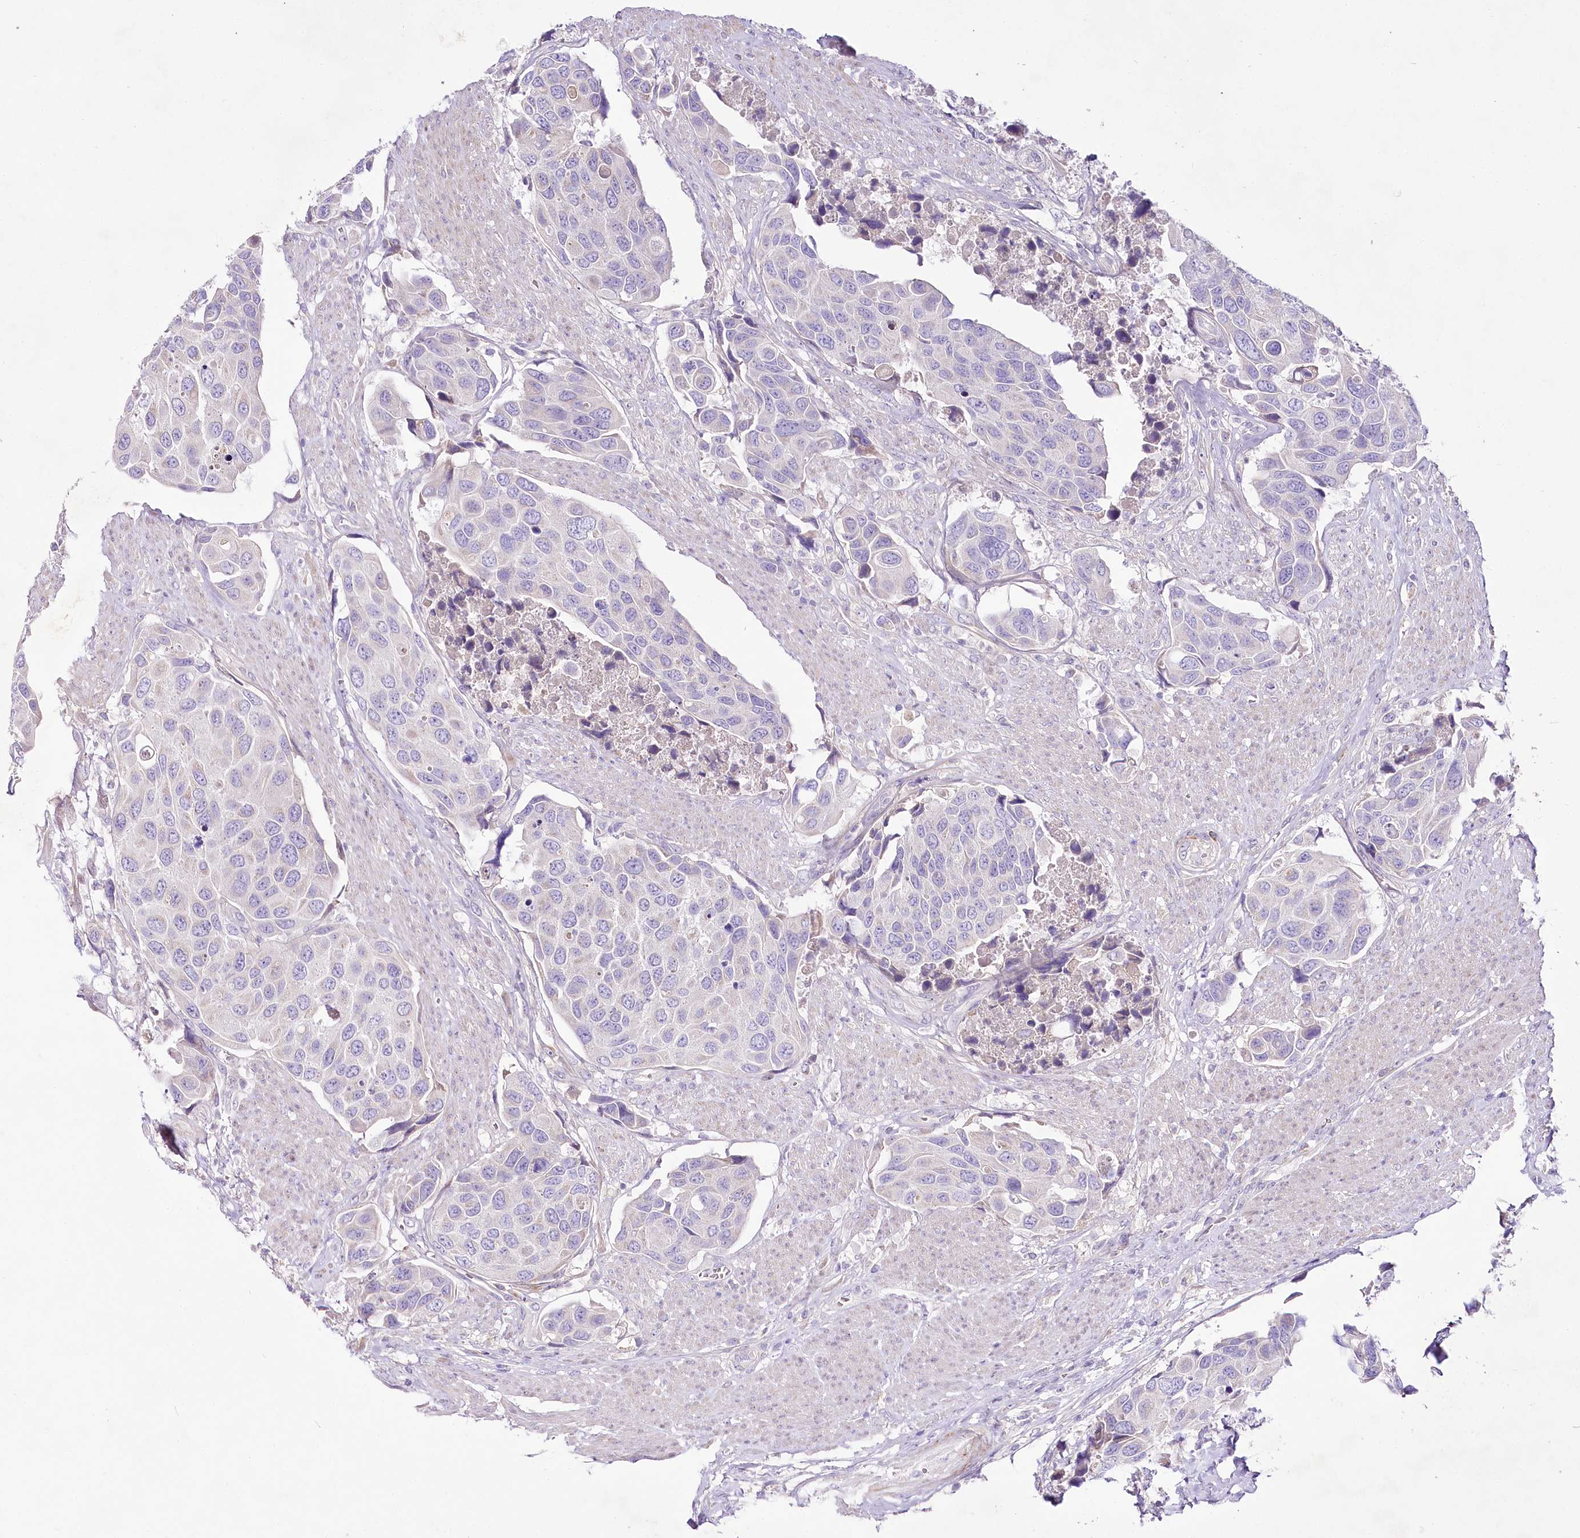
{"staining": {"intensity": "negative", "quantity": "none", "location": "none"}, "tissue": "urothelial cancer", "cell_type": "Tumor cells", "image_type": "cancer", "snomed": [{"axis": "morphology", "description": "Urothelial carcinoma, High grade"}, {"axis": "topography", "description": "Urinary bladder"}], "caption": "A high-resolution image shows IHC staining of high-grade urothelial carcinoma, which shows no significant expression in tumor cells.", "gene": "LRRC14B", "patient": {"sex": "male", "age": 74}}